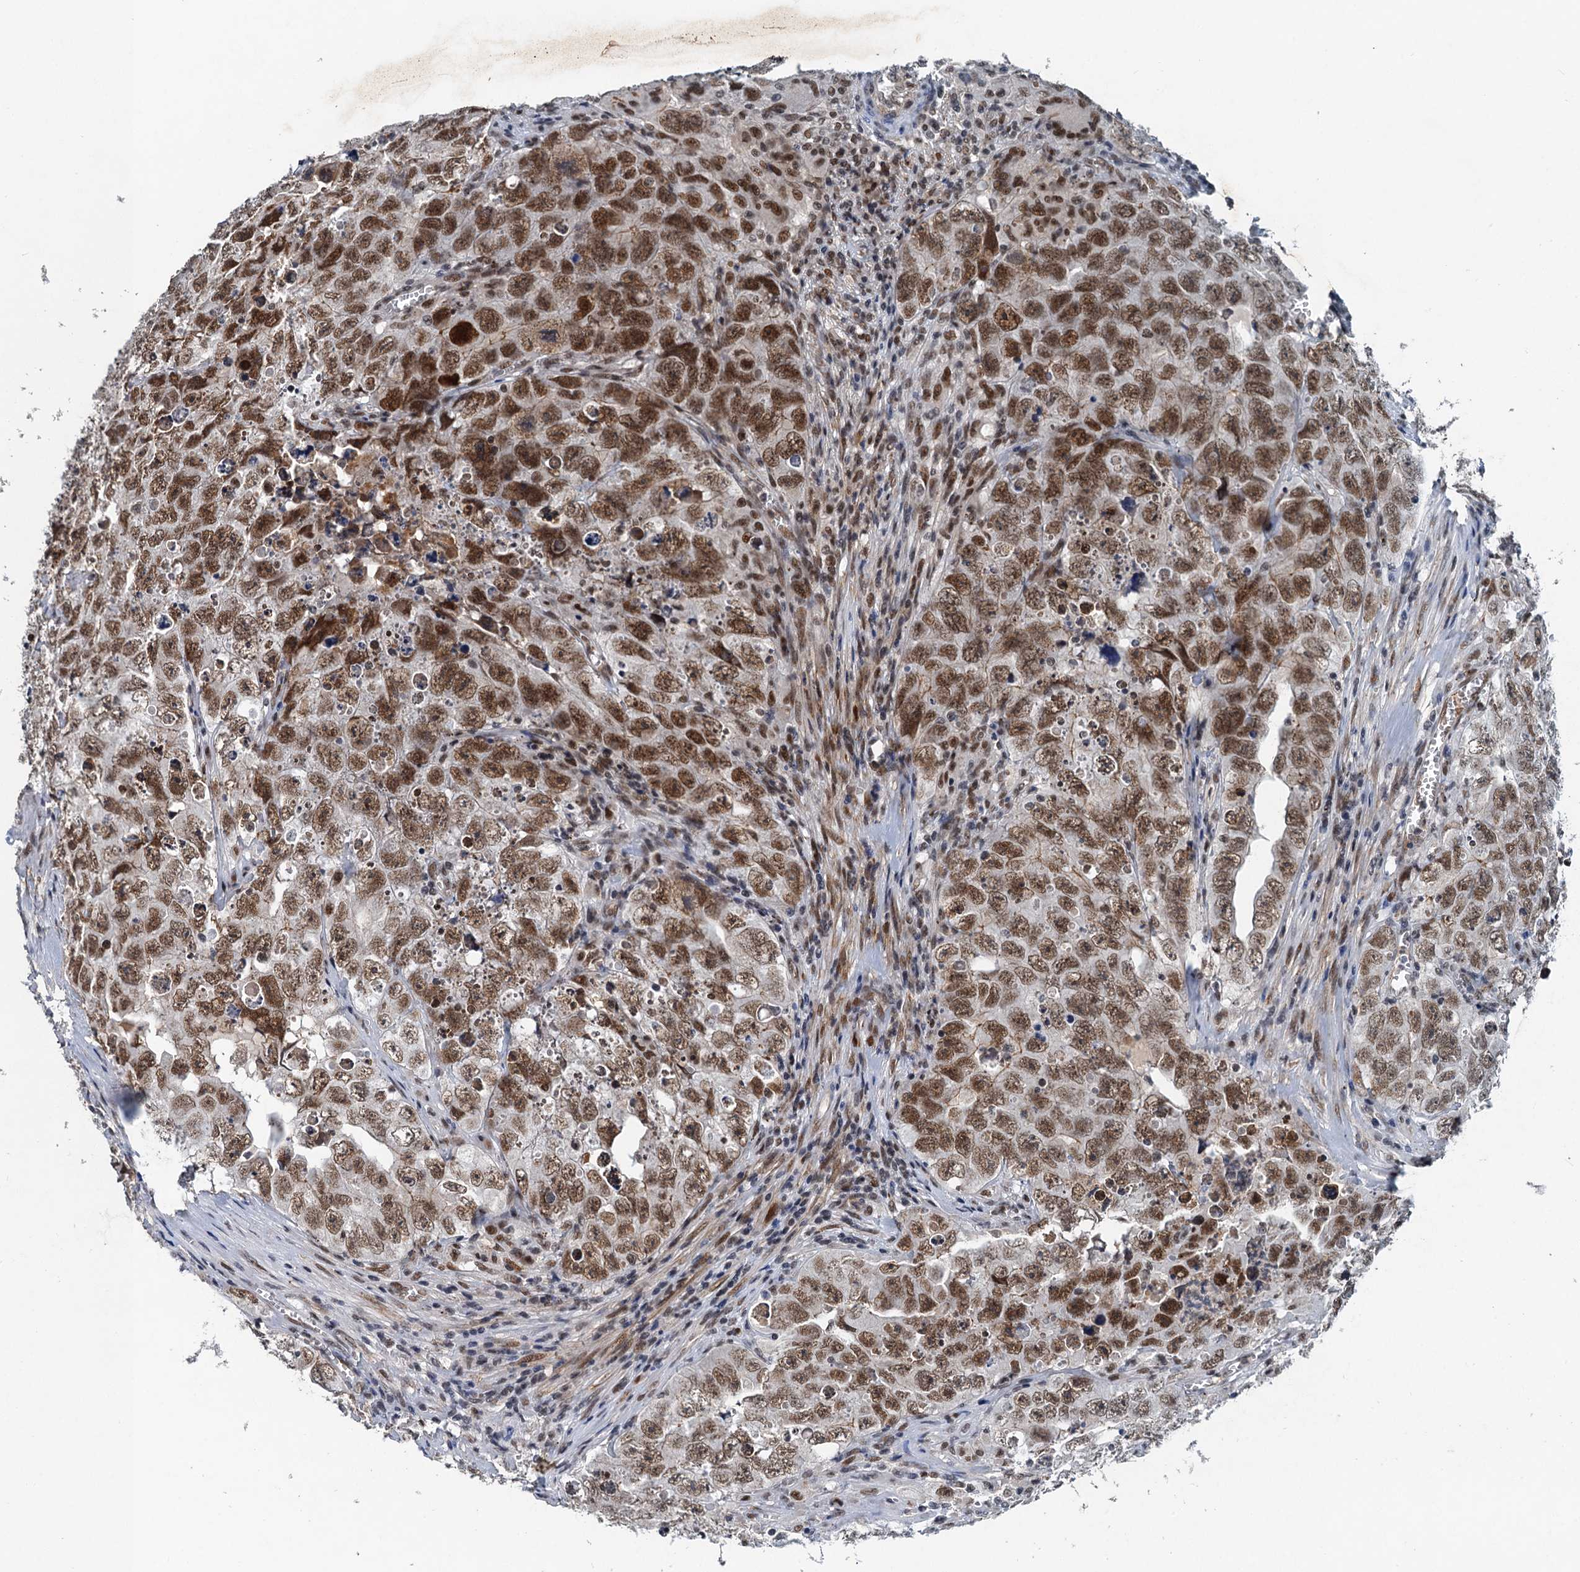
{"staining": {"intensity": "moderate", "quantity": ">75%", "location": "nuclear"}, "tissue": "testis cancer", "cell_type": "Tumor cells", "image_type": "cancer", "snomed": [{"axis": "morphology", "description": "Seminoma, NOS"}, {"axis": "morphology", "description": "Carcinoma, Embryonal, NOS"}, {"axis": "topography", "description": "Testis"}], "caption": "IHC of testis cancer demonstrates medium levels of moderate nuclear expression in approximately >75% of tumor cells.", "gene": "CSTF3", "patient": {"sex": "male", "age": 43}}